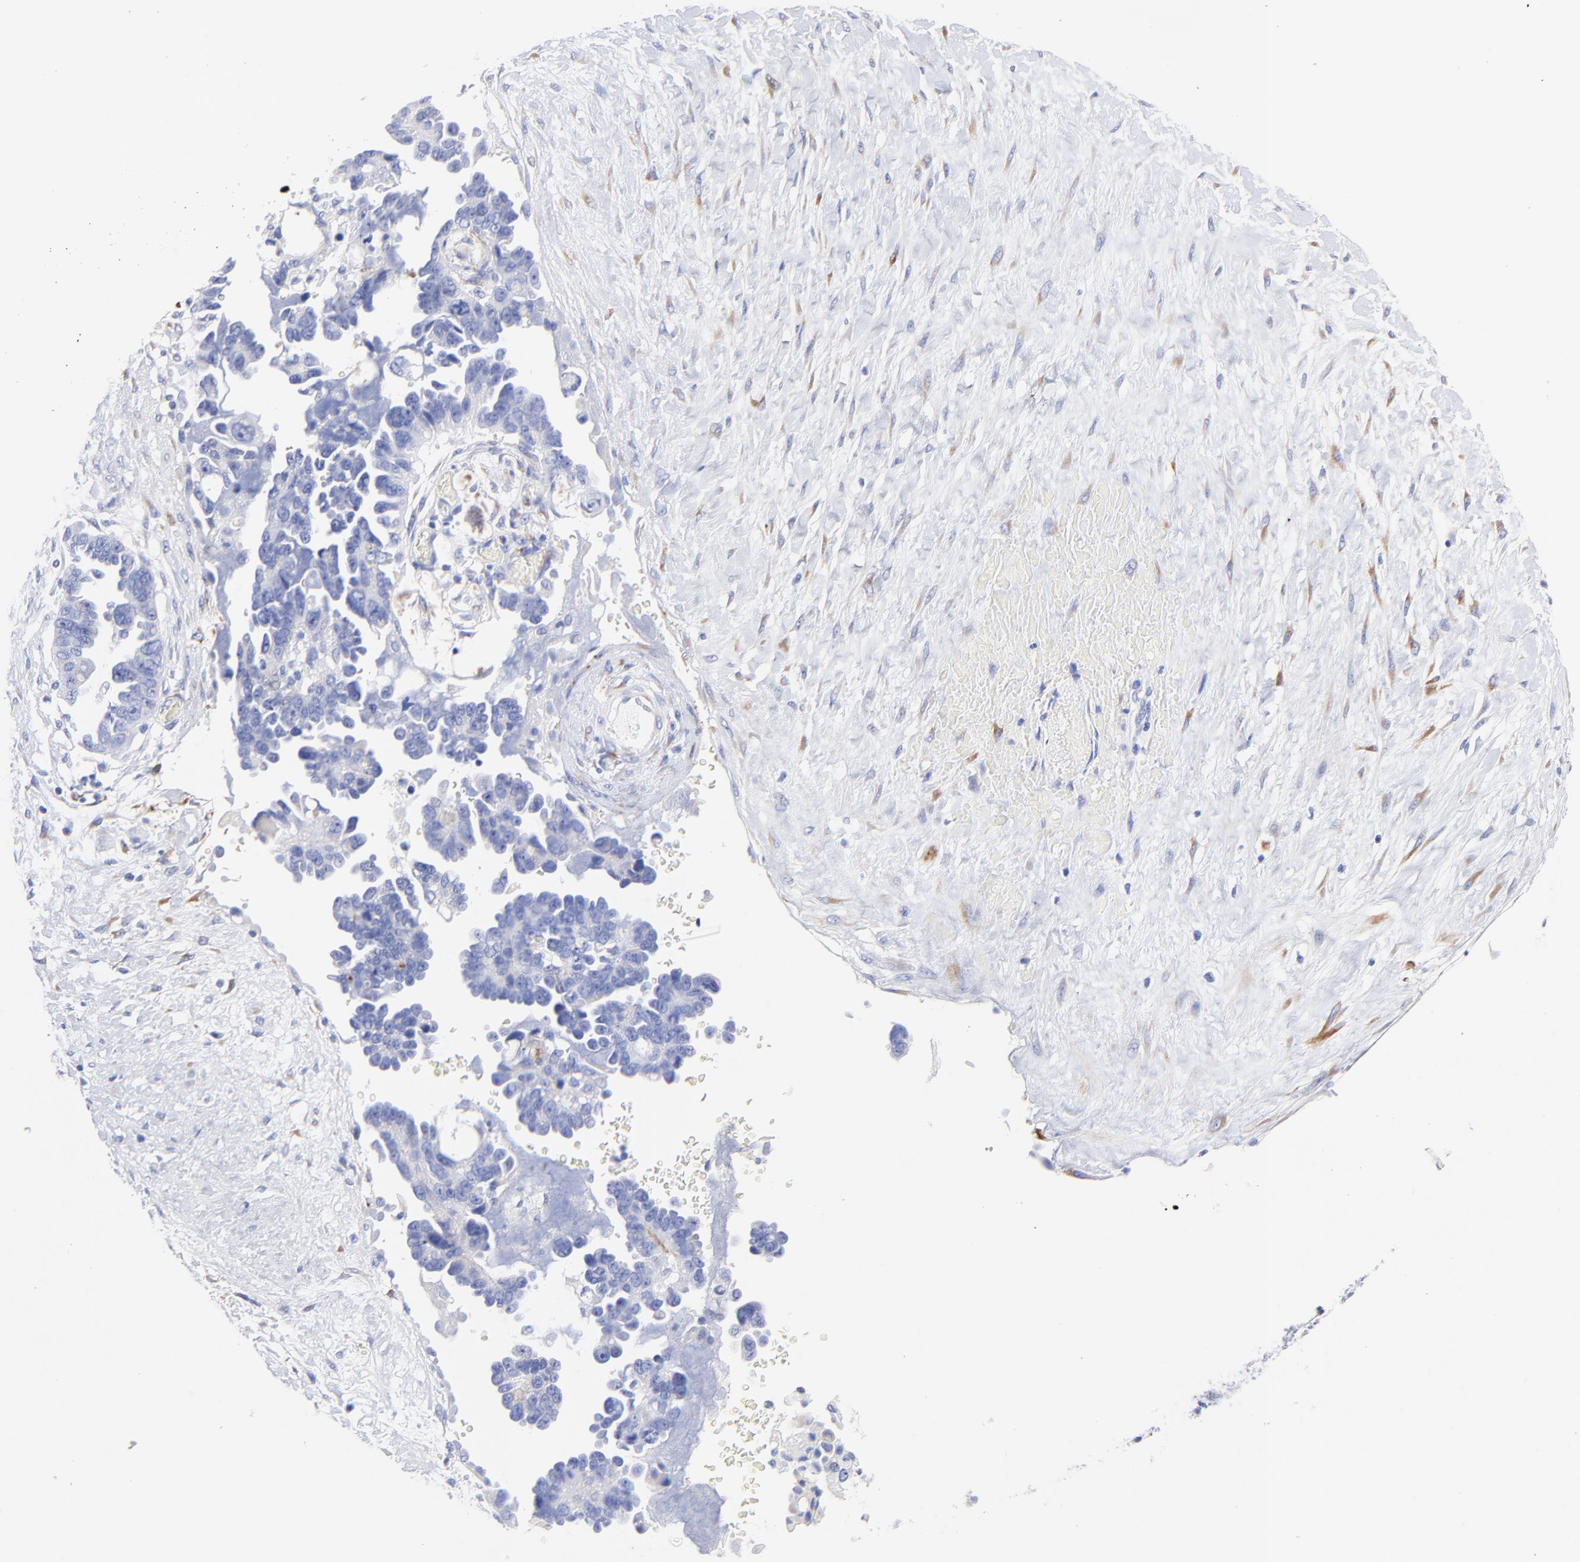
{"staining": {"intensity": "negative", "quantity": "none", "location": "none"}, "tissue": "ovarian cancer", "cell_type": "Tumor cells", "image_type": "cancer", "snomed": [{"axis": "morphology", "description": "Cystadenocarcinoma, serous, NOS"}, {"axis": "topography", "description": "Ovary"}], "caption": "The histopathology image shows no significant staining in tumor cells of ovarian serous cystadenocarcinoma.", "gene": "C1QTNF6", "patient": {"sex": "female", "age": 63}}